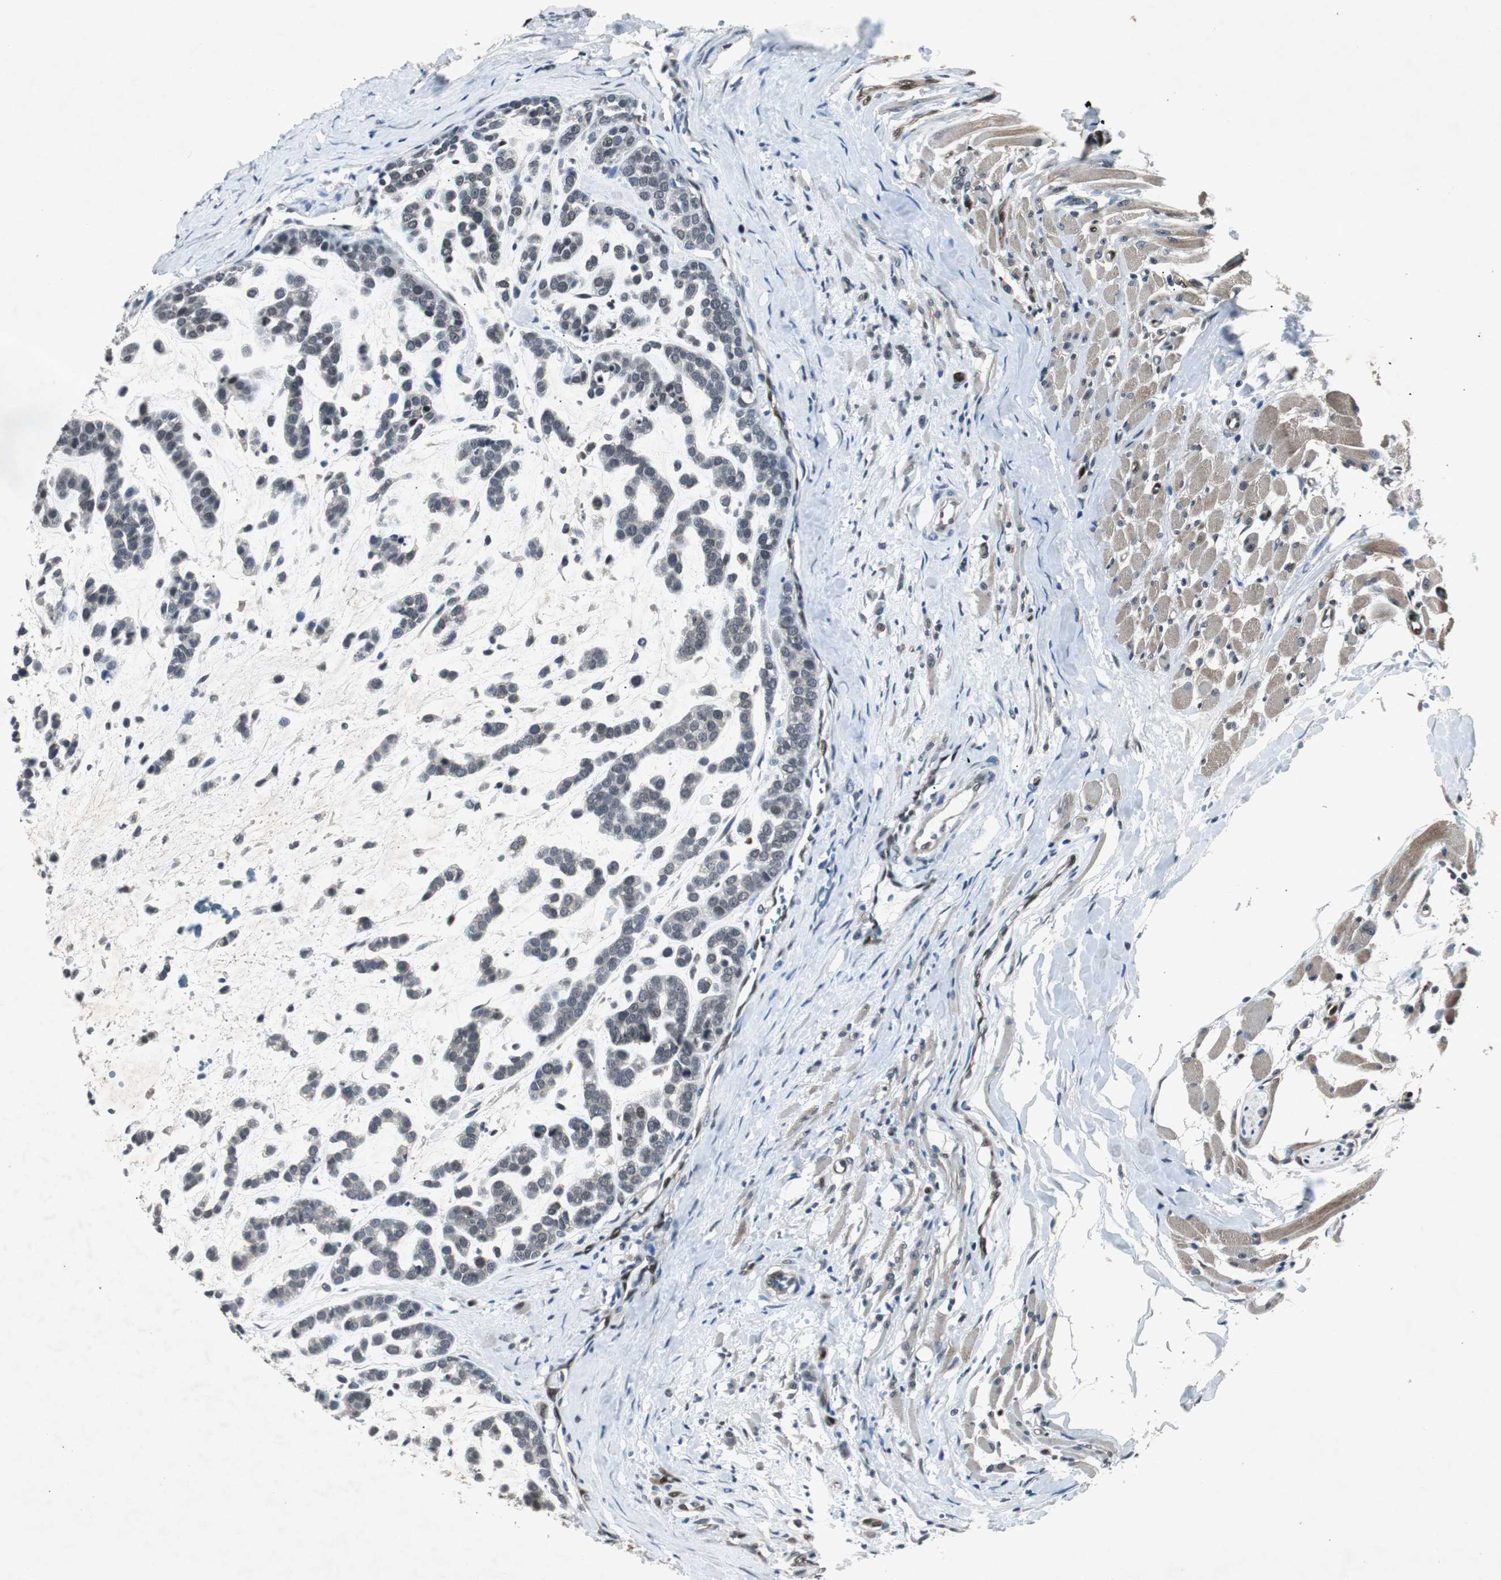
{"staining": {"intensity": "negative", "quantity": "none", "location": "none"}, "tissue": "head and neck cancer", "cell_type": "Tumor cells", "image_type": "cancer", "snomed": [{"axis": "morphology", "description": "Adenocarcinoma, NOS"}, {"axis": "morphology", "description": "Adenoma, NOS"}, {"axis": "topography", "description": "Head-Neck"}], "caption": "This is an immunohistochemistry histopathology image of head and neck adenoma. There is no expression in tumor cells.", "gene": "SMAD1", "patient": {"sex": "female", "age": 55}}